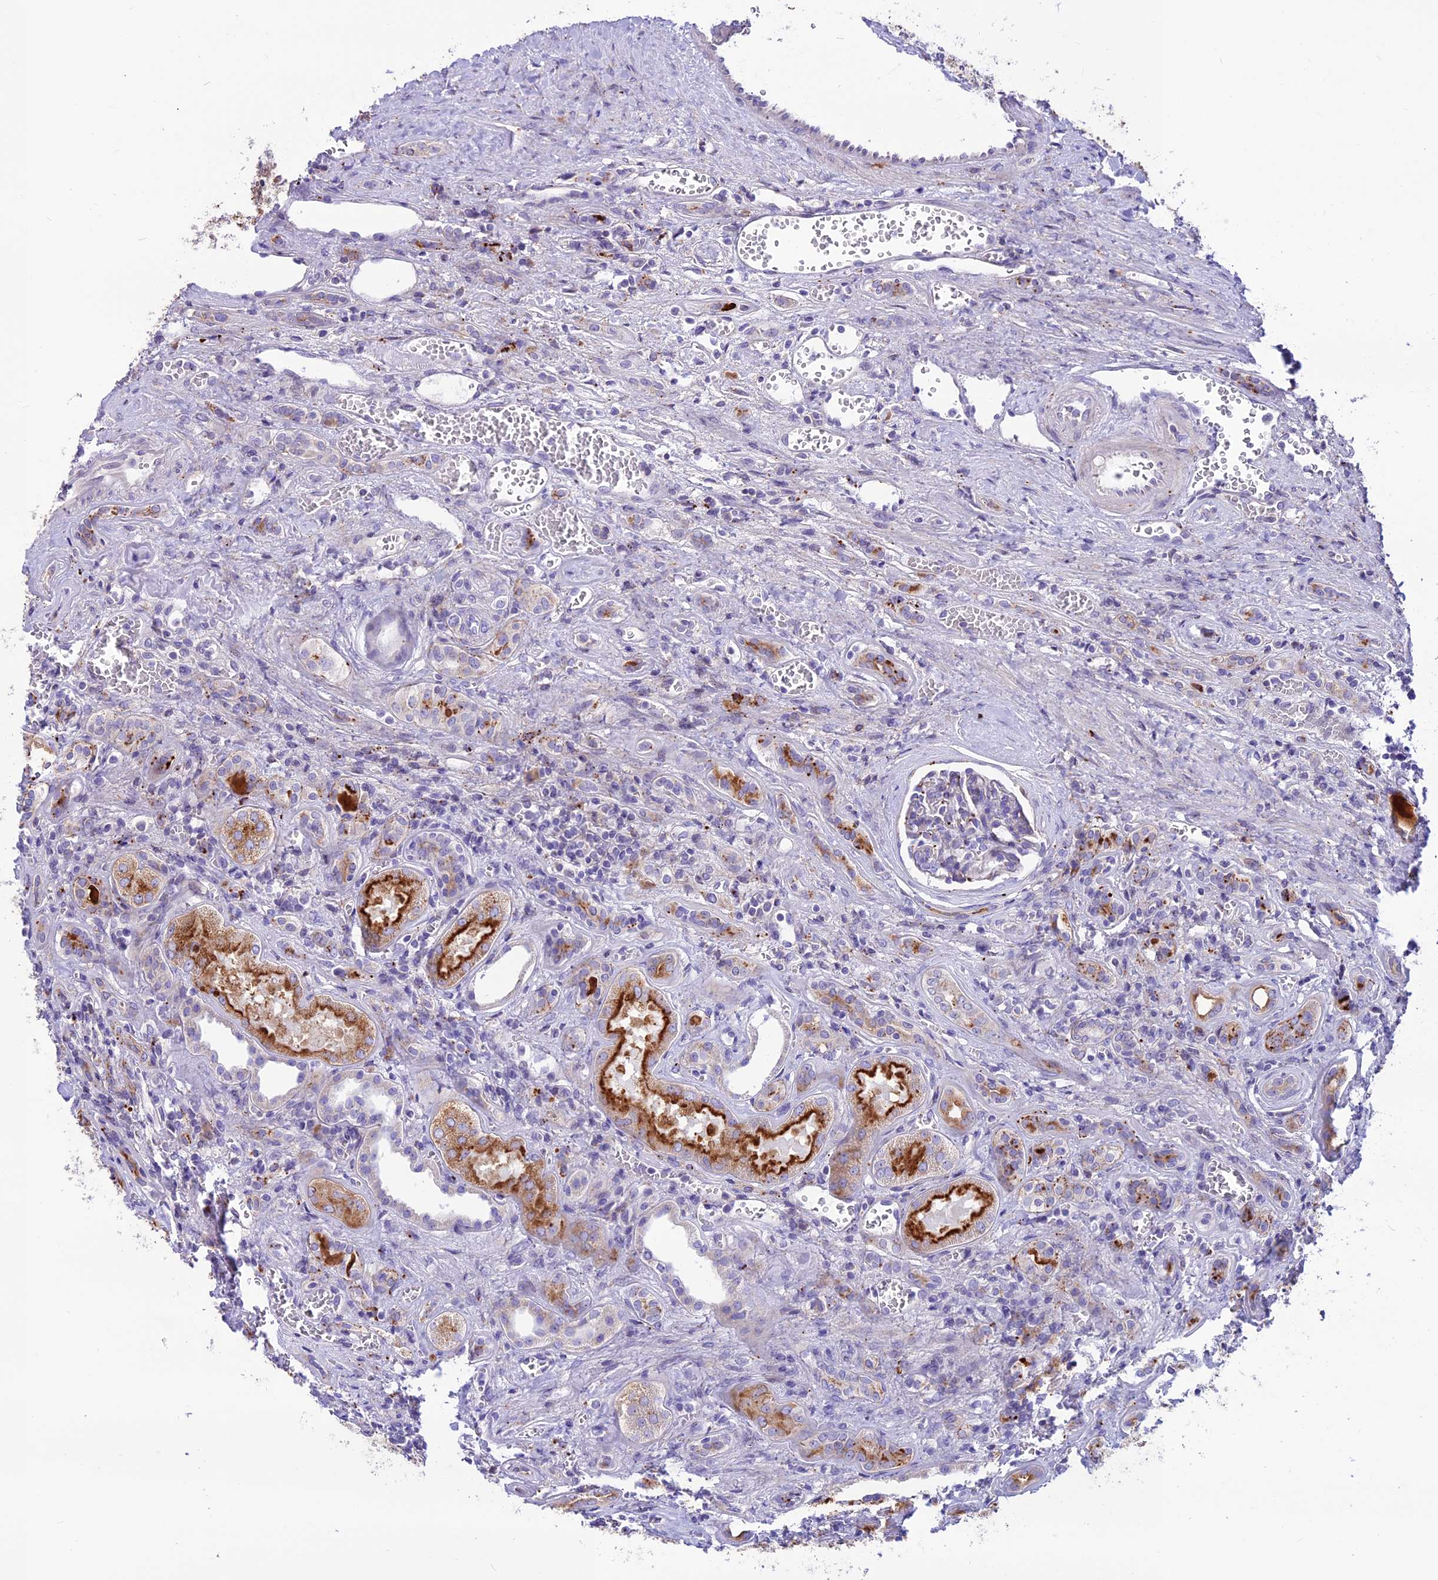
{"staining": {"intensity": "negative", "quantity": "none", "location": "none"}, "tissue": "kidney", "cell_type": "Cells in glomeruli", "image_type": "normal", "snomed": [{"axis": "morphology", "description": "Normal tissue, NOS"}, {"axis": "morphology", "description": "Adenocarcinoma, NOS"}, {"axis": "topography", "description": "Kidney"}], "caption": "This is a photomicrograph of IHC staining of normal kidney, which shows no staining in cells in glomeruli. (DAB (3,3'-diaminobenzidine) immunohistochemistry, high magnification).", "gene": "THRSP", "patient": {"sex": "female", "age": 68}}